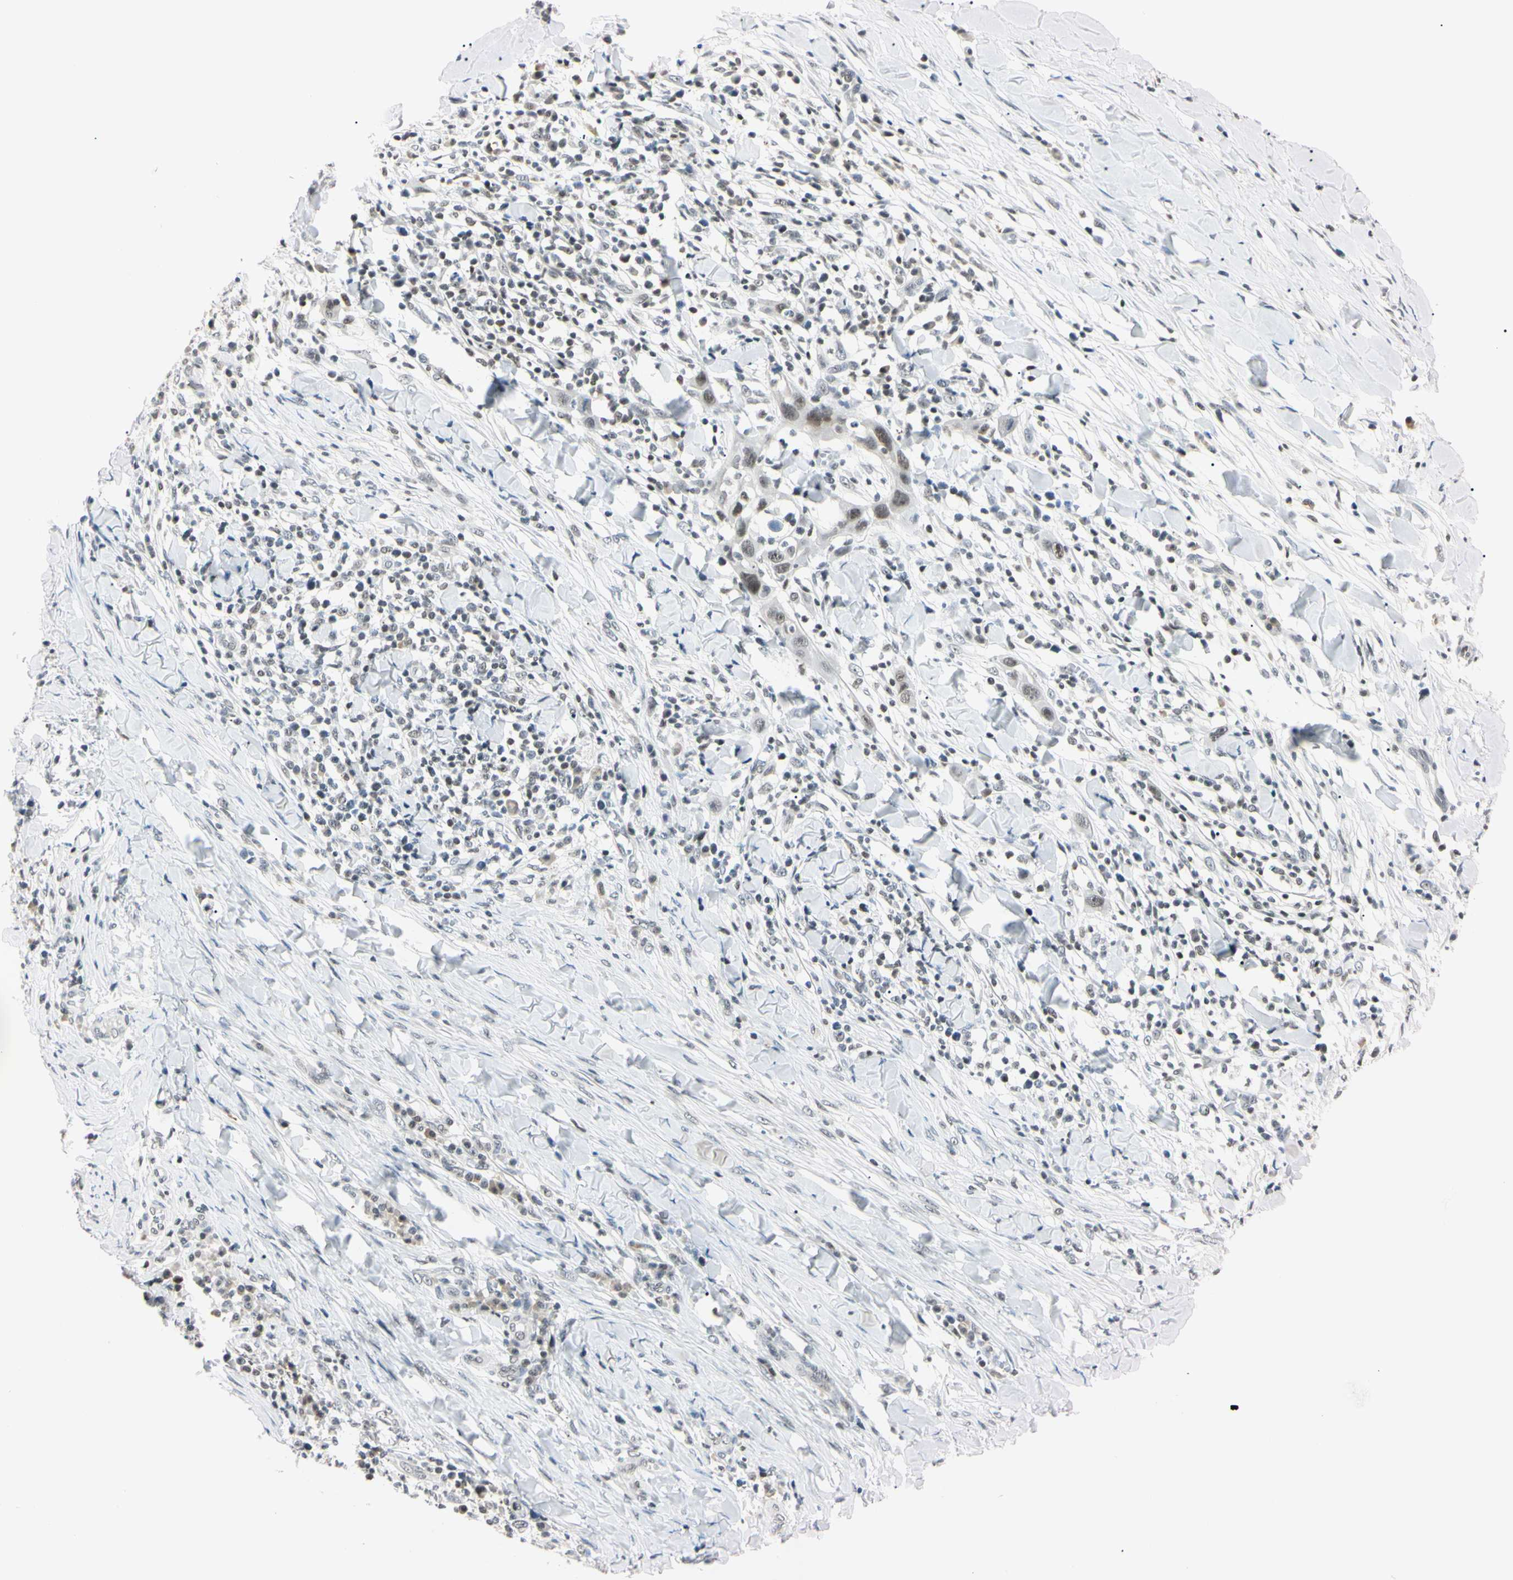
{"staining": {"intensity": "weak", "quantity": "<25%", "location": "nuclear"}, "tissue": "skin cancer", "cell_type": "Tumor cells", "image_type": "cancer", "snomed": [{"axis": "morphology", "description": "Squamous cell carcinoma, NOS"}, {"axis": "topography", "description": "Skin"}], "caption": "This is an immunohistochemistry (IHC) photomicrograph of human skin cancer. There is no staining in tumor cells.", "gene": "C1orf174", "patient": {"sex": "male", "age": 24}}